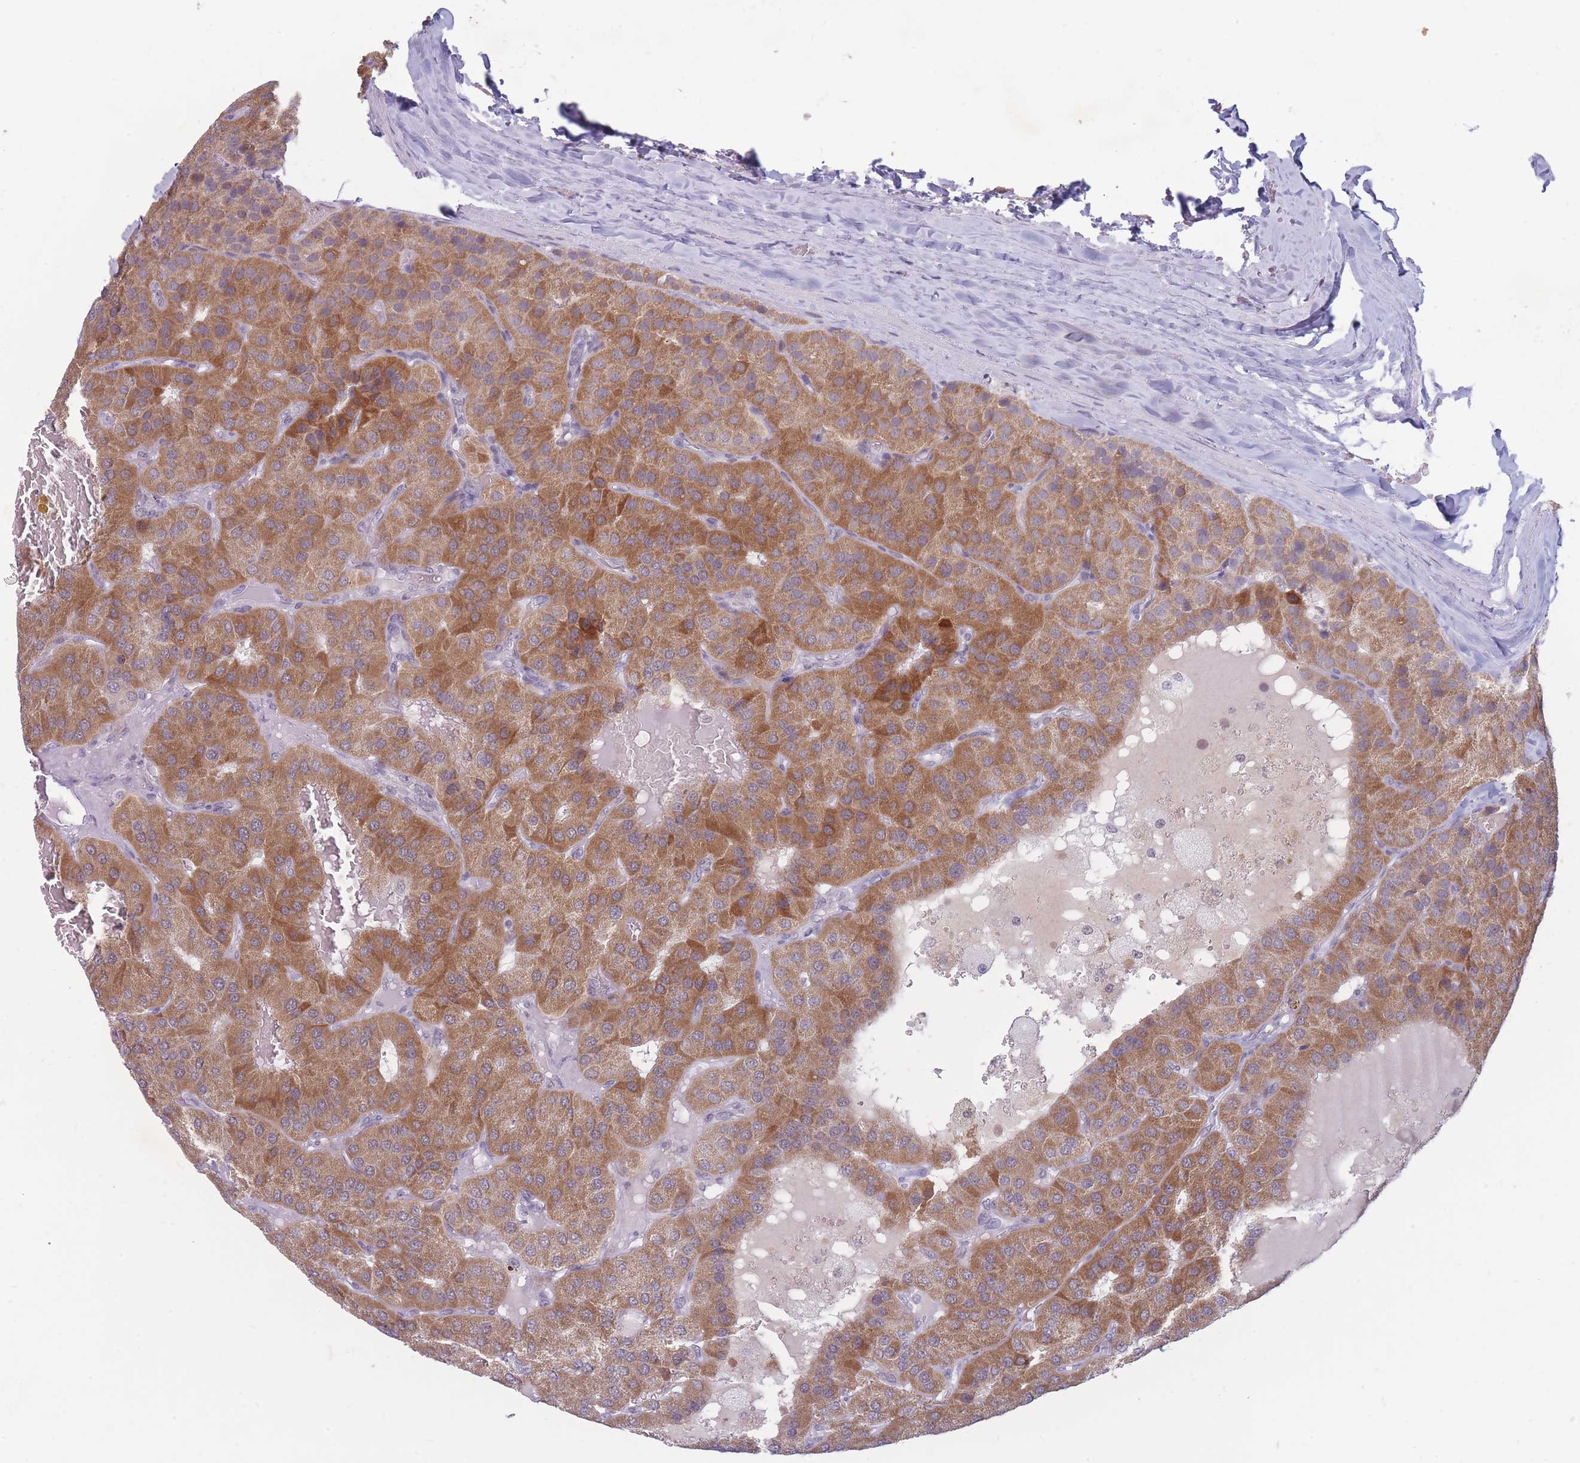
{"staining": {"intensity": "moderate", "quantity": ">75%", "location": "cytoplasmic/membranous"}, "tissue": "parathyroid gland", "cell_type": "Glandular cells", "image_type": "normal", "snomed": [{"axis": "morphology", "description": "Normal tissue, NOS"}, {"axis": "morphology", "description": "Adenoma, NOS"}, {"axis": "topography", "description": "Parathyroid gland"}], "caption": "Immunohistochemistry staining of unremarkable parathyroid gland, which displays medium levels of moderate cytoplasmic/membranous expression in approximately >75% of glandular cells indicating moderate cytoplasmic/membranous protein expression. The staining was performed using DAB (3,3'-diaminobenzidine) (brown) for protein detection and nuclei were counterstained in hematoxylin (blue).", "gene": "ARID3B", "patient": {"sex": "female", "age": 86}}